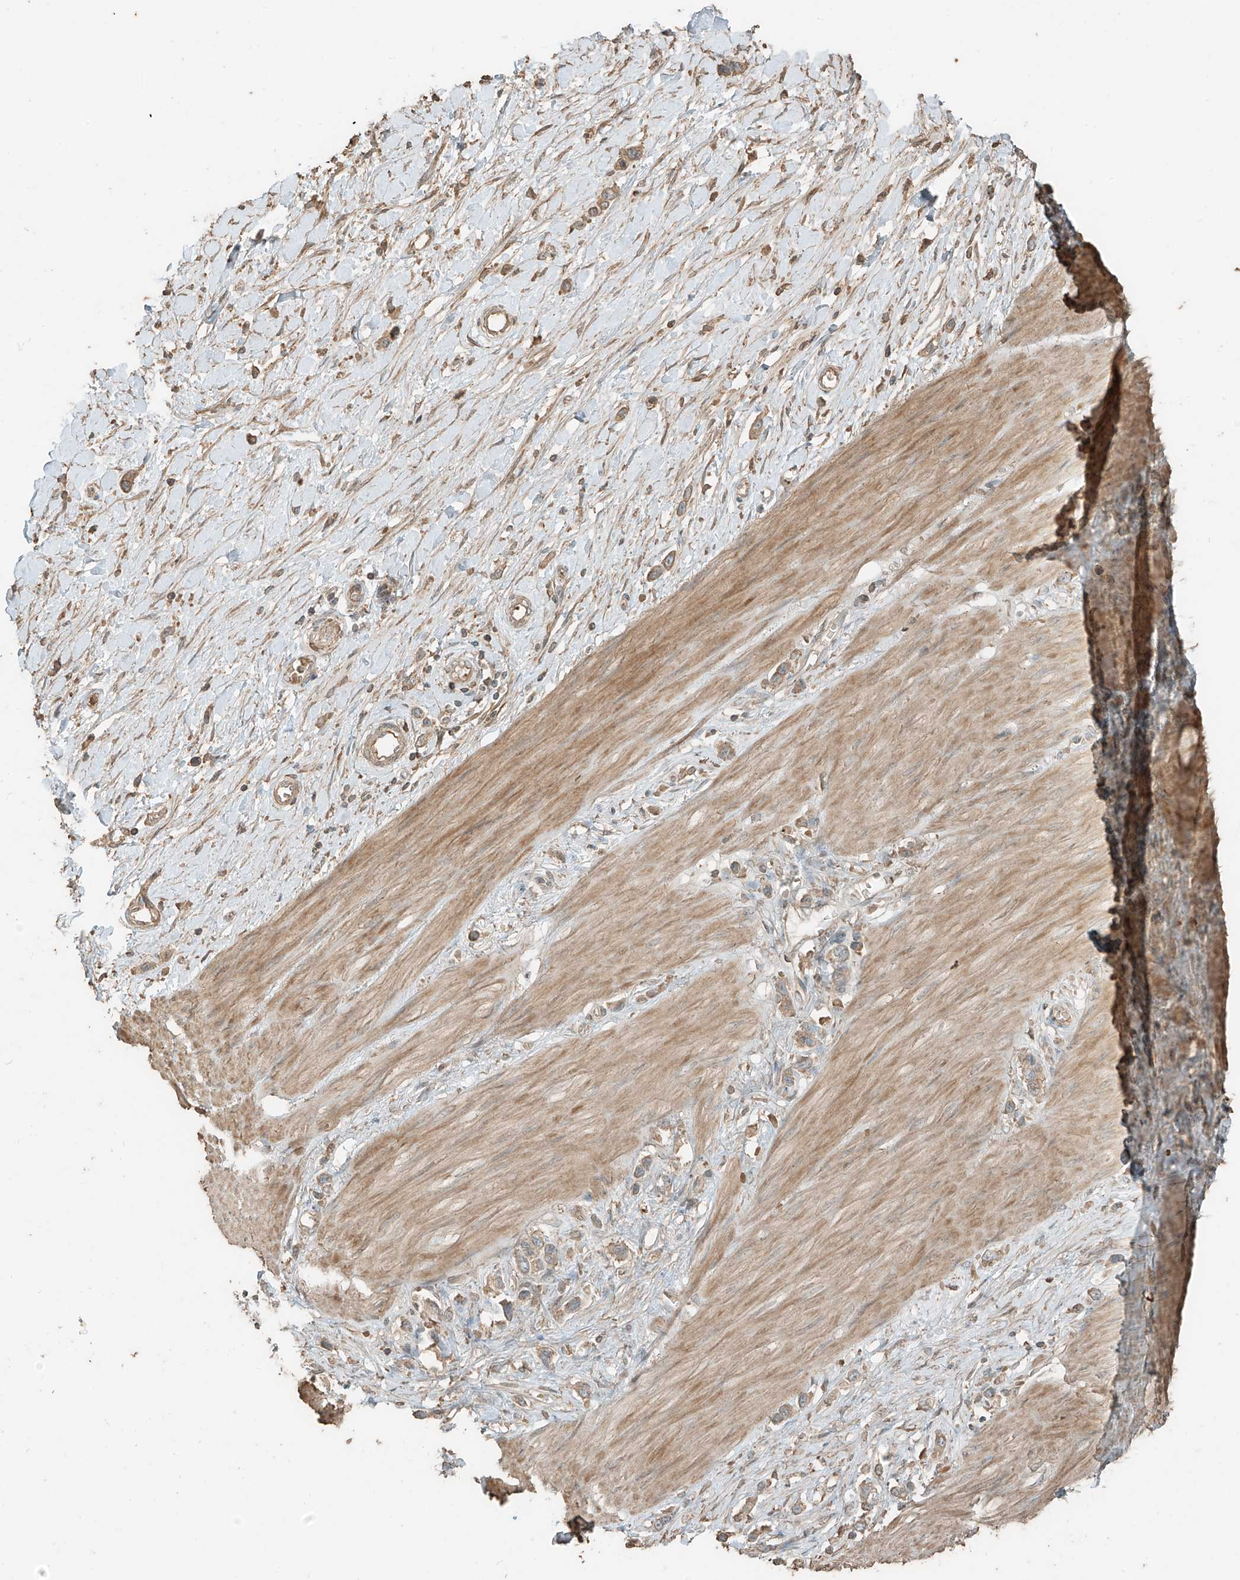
{"staining": {"intensity": "weak", "quantity": ">75%", "location": "cytoplasmic/membranous"}, "tissue": "stomach cancer", "cell_type": "Tumor cells", "image_type": "cancer", "snomed": [{"axis": "morphology", "description": "Normal tissue, NOS"}, {"axis": "morphology", "description": "Adenocarcinoma, NOS"}, {"axis": "topography", "description": "Stomach, upper"}, {"axis": "topography", "description": "Stomach"}], "caption": "There is low levels of weak cytoplasmic/membranous staining in tumor cells of stomach cancer (adenocarcinoma), as demonstrated by immunohistochemical staining (brown color).", "gene": "RFTN2", "patient": {"sex": "female", "age": 65}}